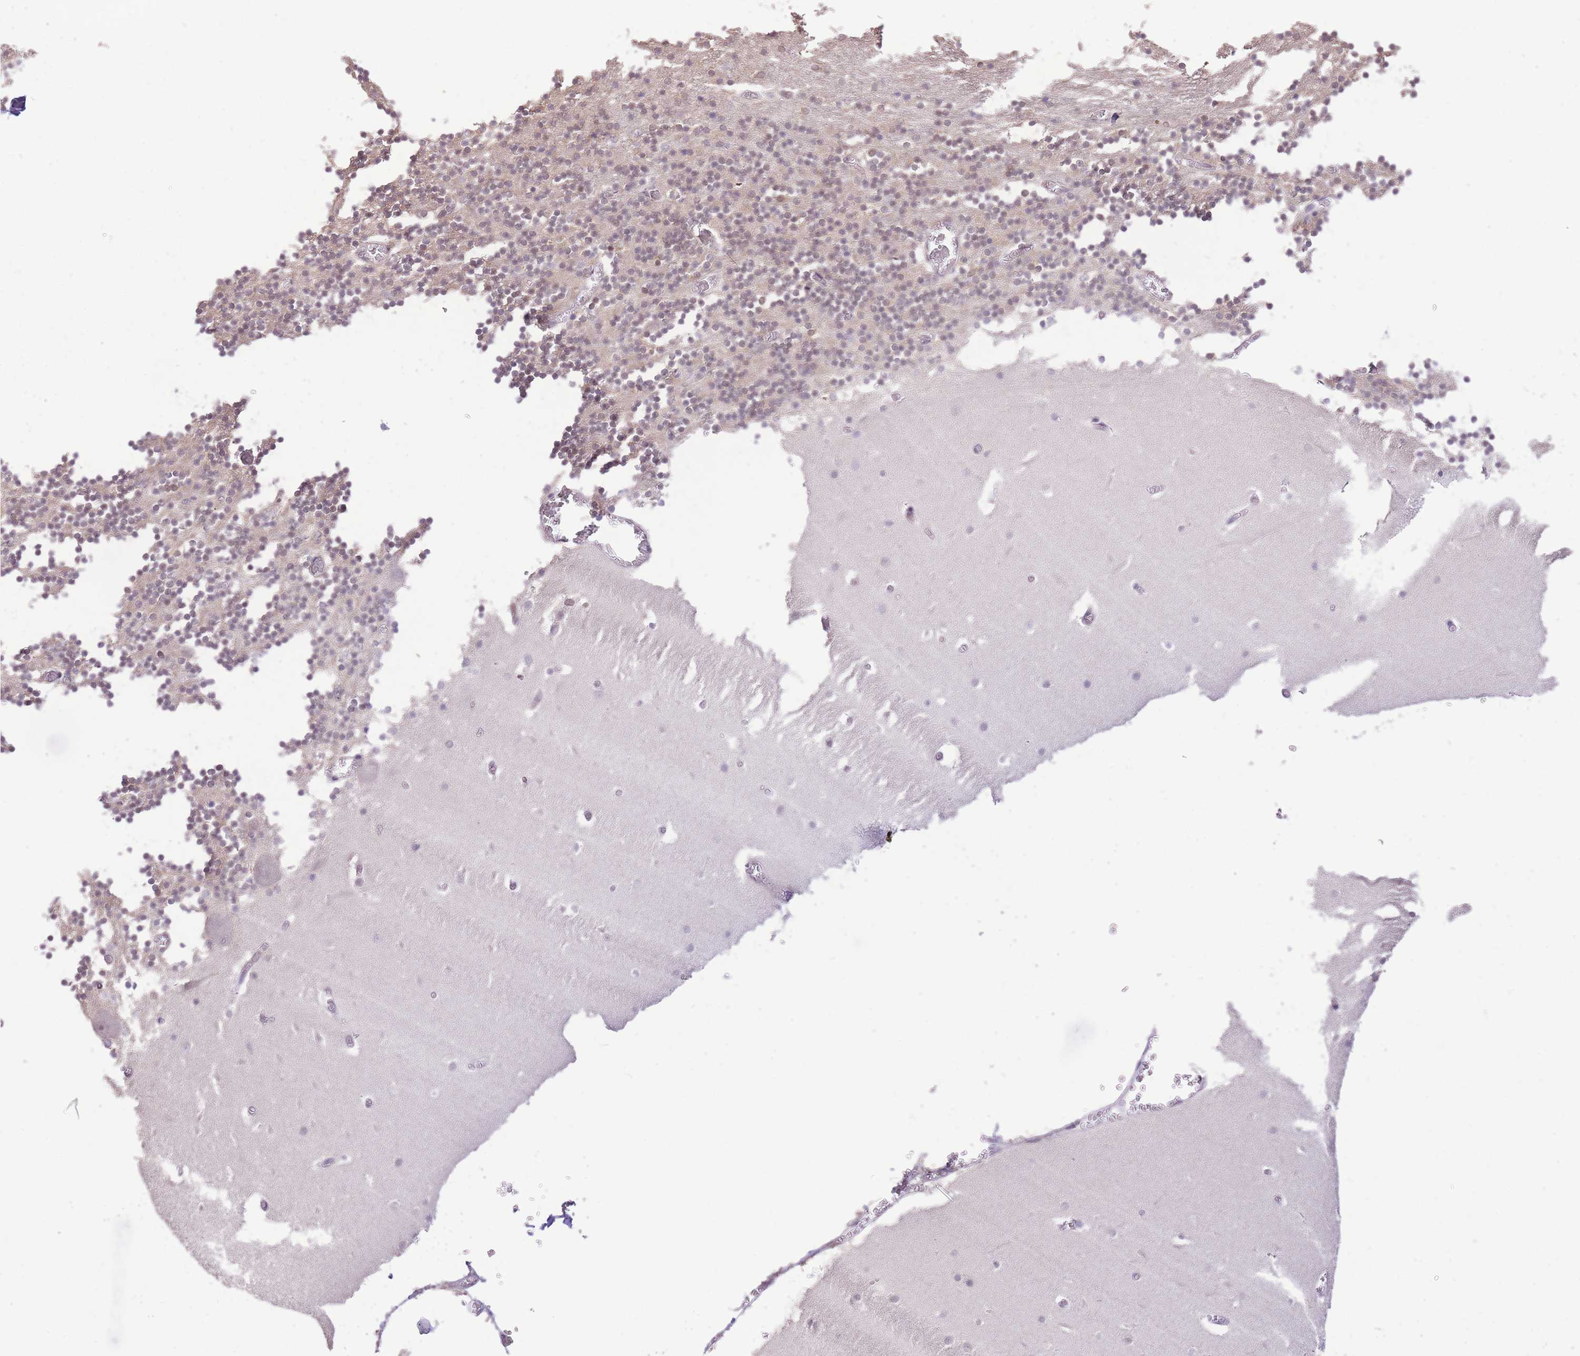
{"staining": {"intensity": "moderate", "quantity": "<25%", "location": "nuclear"}, "tissue": "cerebellum", "cell_type": "Cells in granular layer", "image_type": "normal", "snomed": [{"axis": "morphology", "description": "Normal tissue, NOS"}, {"axis": "topography", "description": "Cerebellum"}], "caption": "DAB (3,3'-diaminobenzidine) immunohistochemical staining of normal cerebellum displays moderate nuclear protein expression in approximately <25% of cells in granular layer. The staining was performed using DAB (3,3'-diaminobenzidine) to visualize the protein expression in brown, while the nuclei were stained in blue with hematoxylin (Magnification: 20x).", "gene": "UBXN7", "patient": {"sex": "female", "age": 28}}